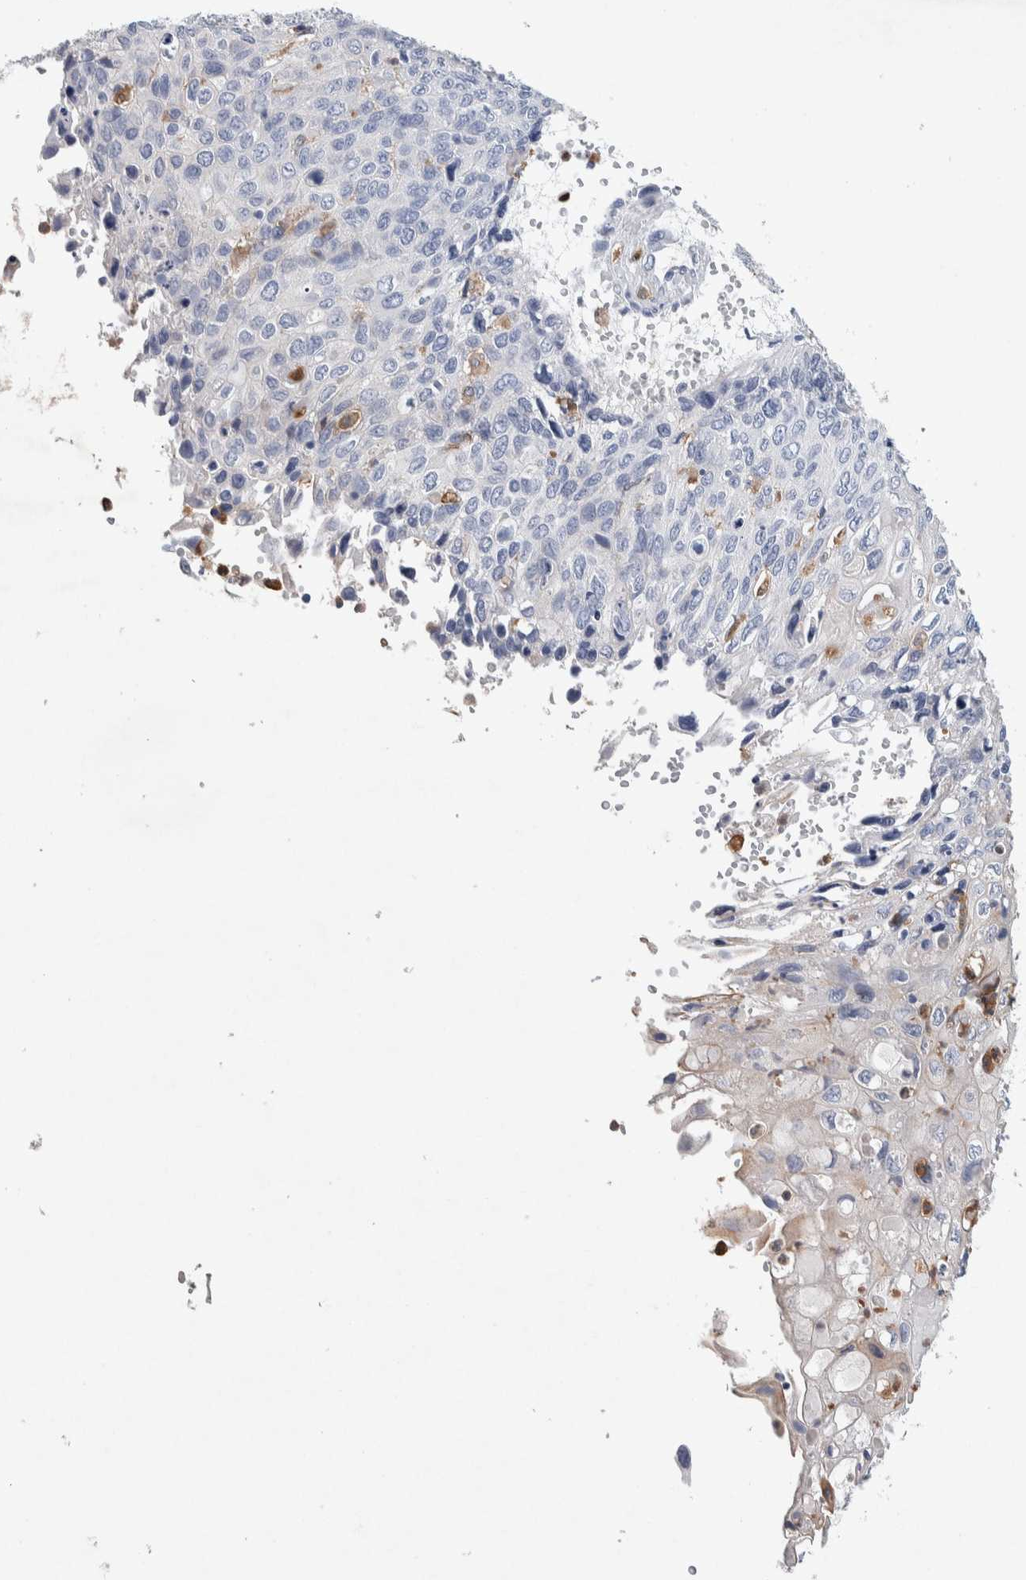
{"staining": {"intensity": "negative", "quantity": "none", "location": "none"}, "tissue": "cervical cancer", "cell_type": "Tumor cells", "image_type": "cancer", "snomed": [{"axis": "morphology", "description": "Squamous cell carcinoma, NOS"}, {"axis": "topography", "description": "Cervix"}], "caption": "A photomicrograph of squamous cell carcinoma (cervical) stained for a protein reveals no brown staining in tumor cells.", "gene": "NCF2", "patient": {"sex": "female", "age": 70}}